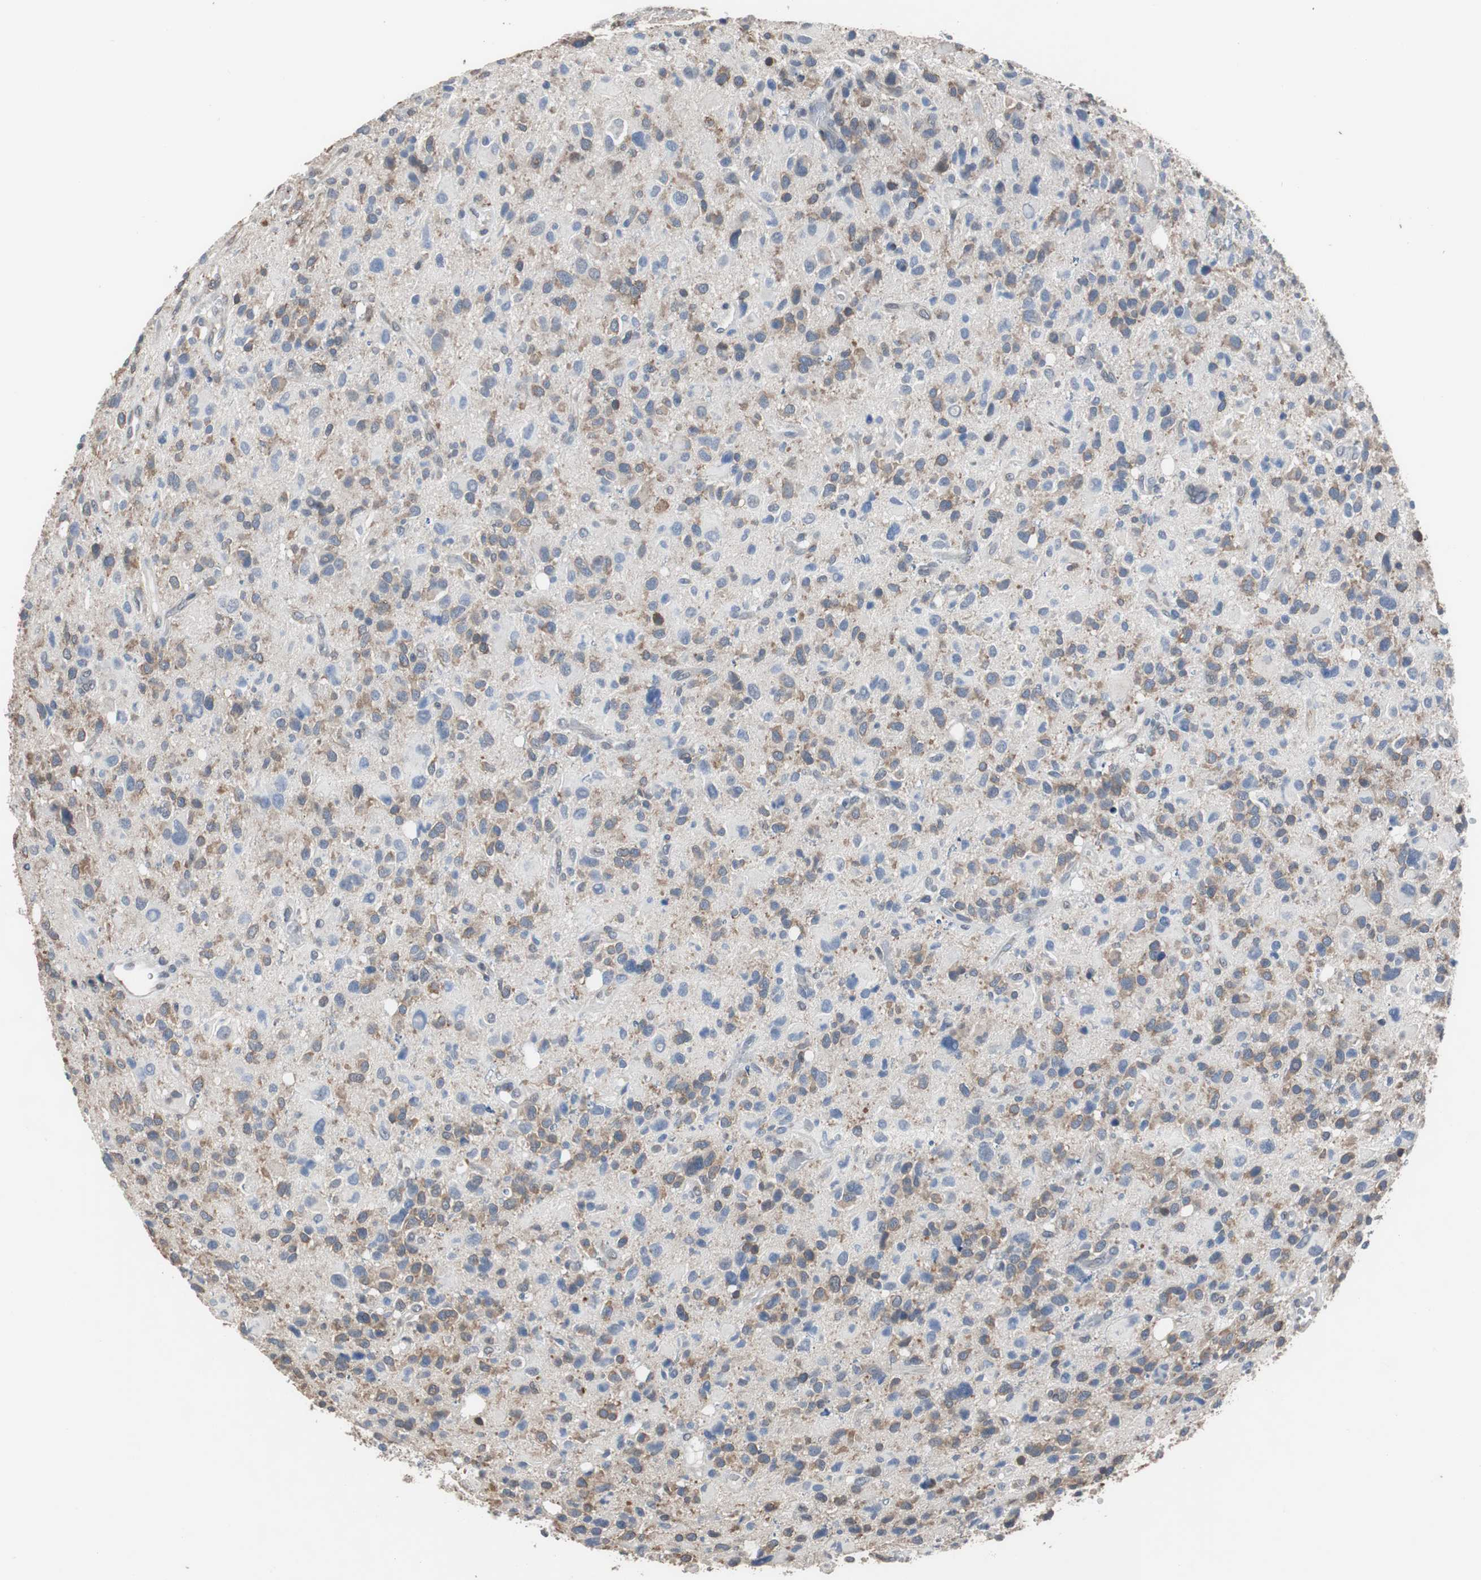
{"staining": {"intensity": "moderate", "quantity": "25%-75%", "location": "cytoplasmic/membranous"}, "tissue": "glioma", "cell_type": "Tumor cells", "image_type": "cancer", "snomed": [{"axis": "morphology", "description": "Glioma, malignant, High grade"}, {"axis": "topography", "description": "Brain"}], "caption": "Immunohistochemistry (IHC) staining of malignant glioma (high-grade), which displays medium levels of moderate cytoplasmic/membranous positivity in about 25%-75% of tumor cells indicating moderate cytoplasmic/membranous protein positivity. The staining was performed using DAB (3,3'-diaminobenzidine) (brown) for protein detection and nuclei were counterstained in hematoxylin (blue).", "gene": "USP10", "patient": {"sex": "male", "age": 48}}